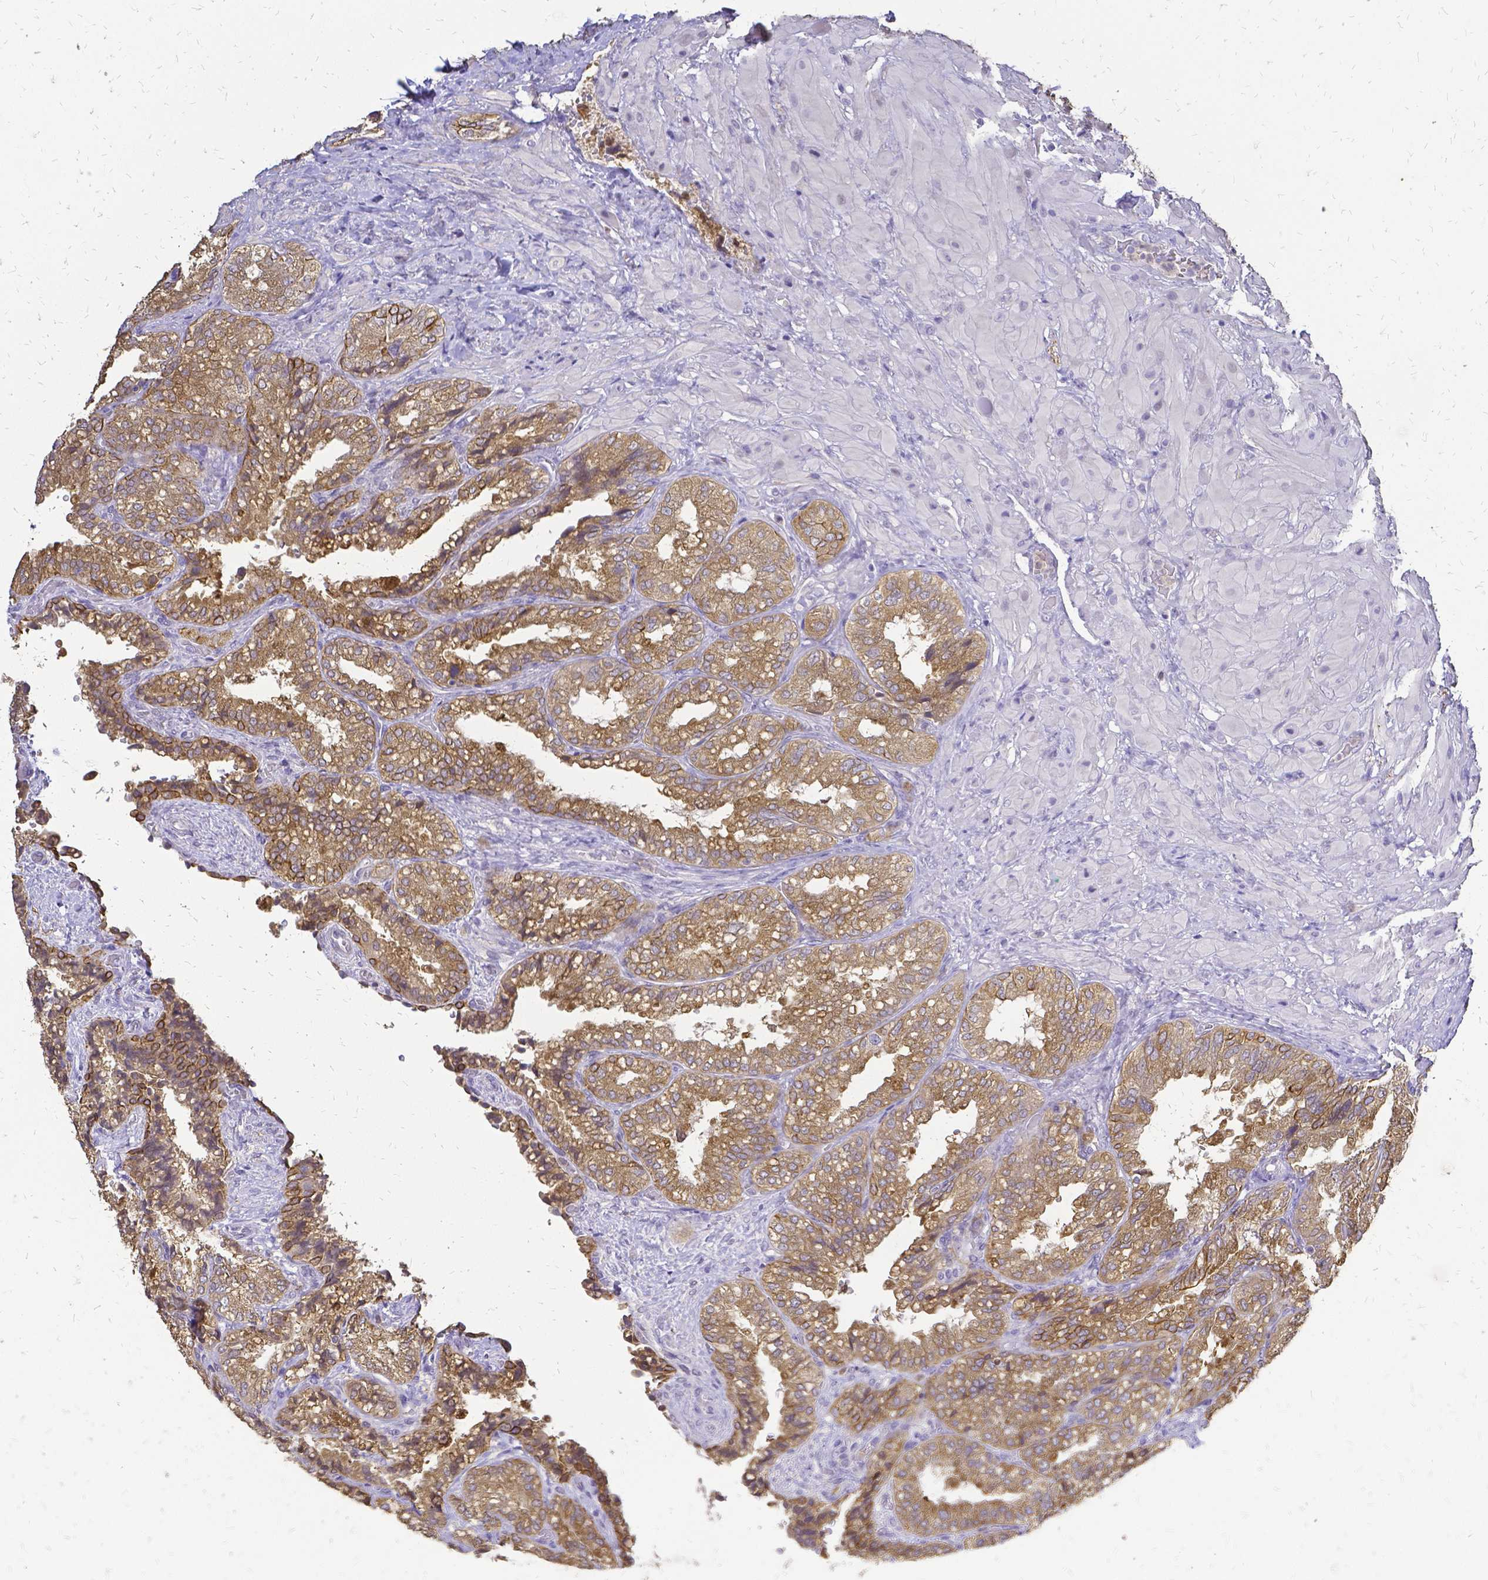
{"staining": {"intensity": "moderate", "quantity": ">75%", "location": "cytoplasmic/membranous"}, "tissue": "seminal vesicle", "cell_type": "Glandular cells", "image_type": "normal", "snomed": [{"axis": "morphology", "description": "Normal tissue, NOS"}, {"axis": "topography", "description": "Seminal veicle"}], "caption": "Immunohistochemical staining of benign seminal vesicle demonstrates medium levels of moderate cytoplasmic/membranous staining in approximately >75% of glandular cells. (DAB IHC, brown staining for protein, blue staining for nuclei).", "gene": "CIB1", "patient": {"sex": "male", "age": 57}}